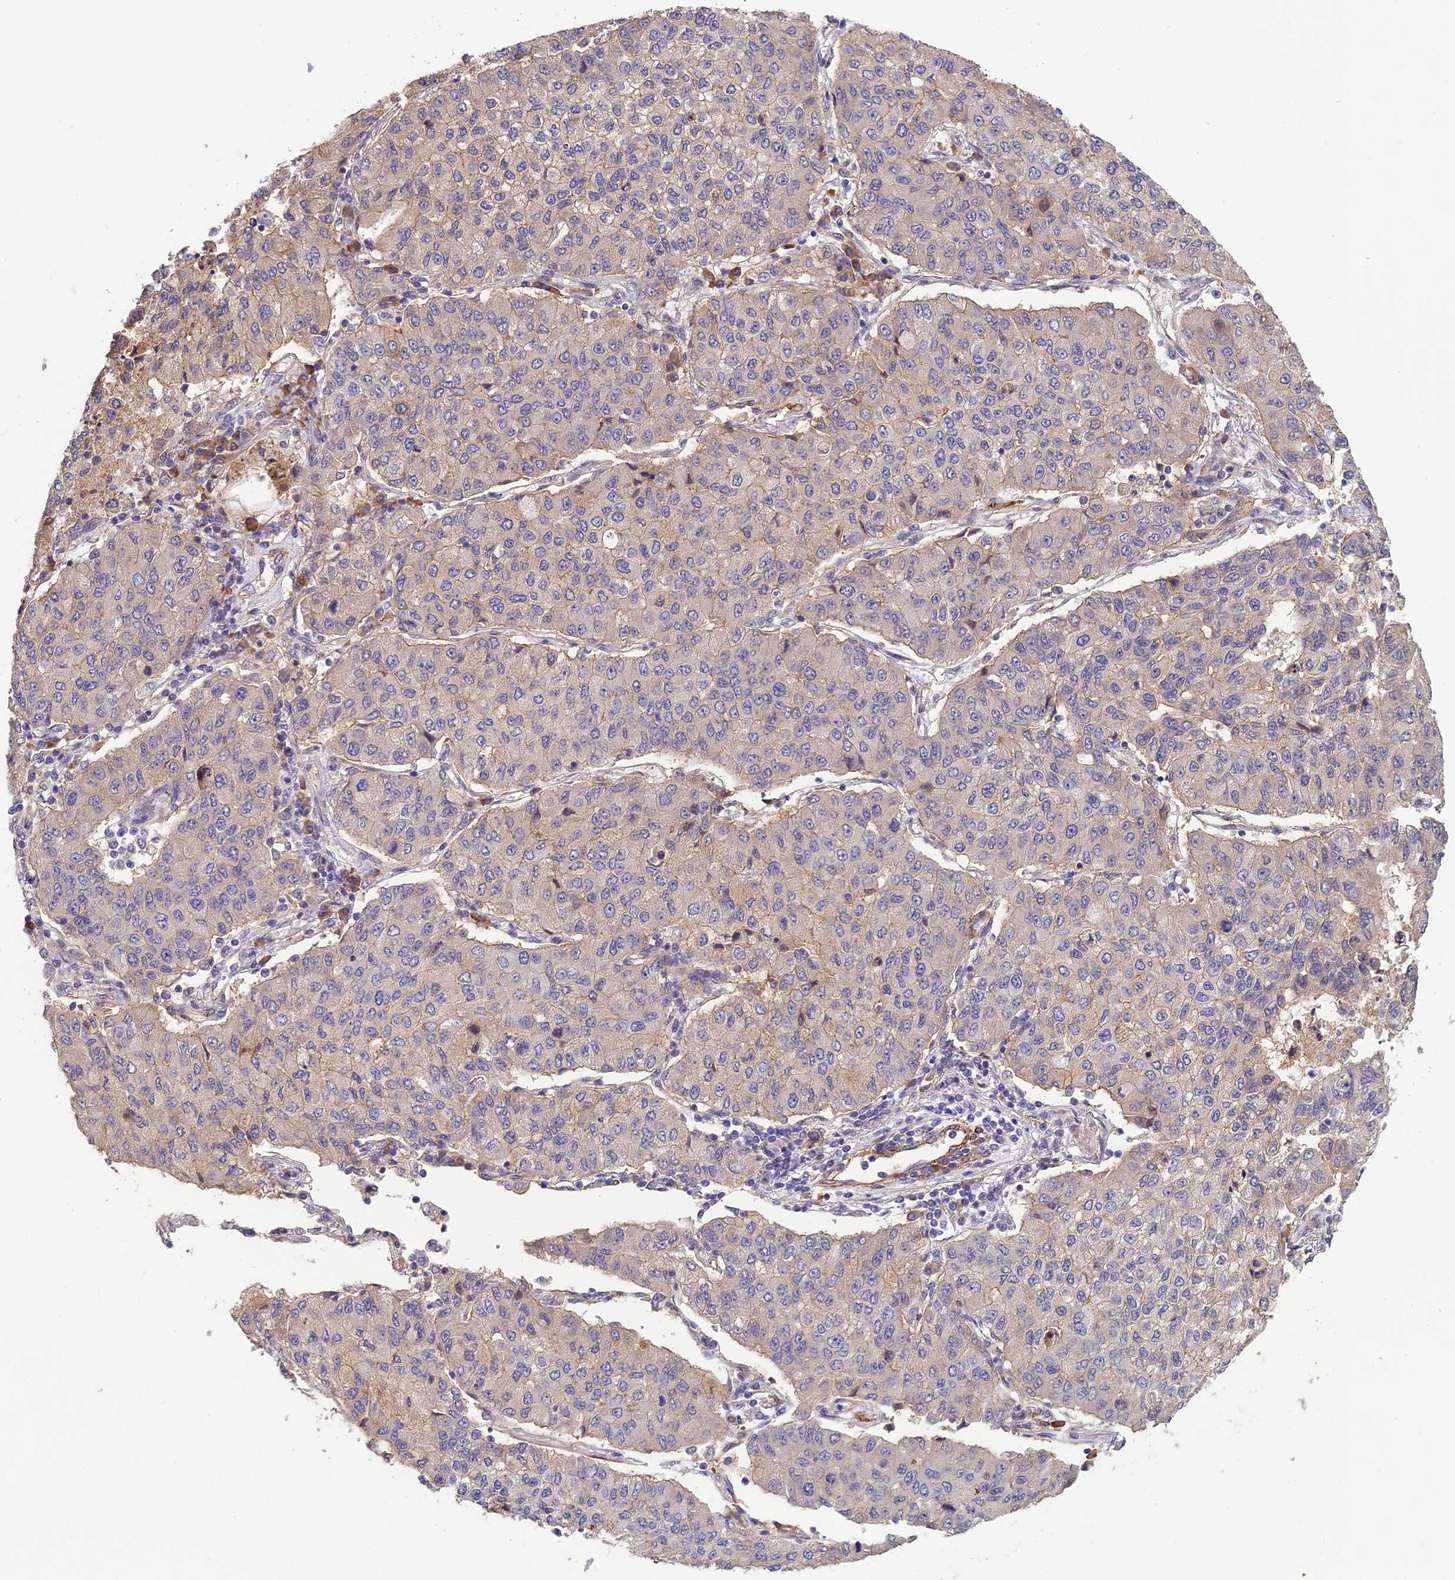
{"staining": {"intensity": "weak", "quantity": "<25%", "location": "cytoplasmic/membranous"}, "tissue": "lung cancer", "cell_type": "Tumor cells", "image_type": "cancer", "snomed": [{"axis": "morphology", "description": "Squamous cell carcinoma, NOS"}, {"axis": "topography", "description": "Lung"}], "caption": "Squamous cell carcinoma (lung) stained for a protein using IHC displays no staining tumor cells.", "gene": "TSPAN15", "patient": {"sex": "male", "age": 74}}